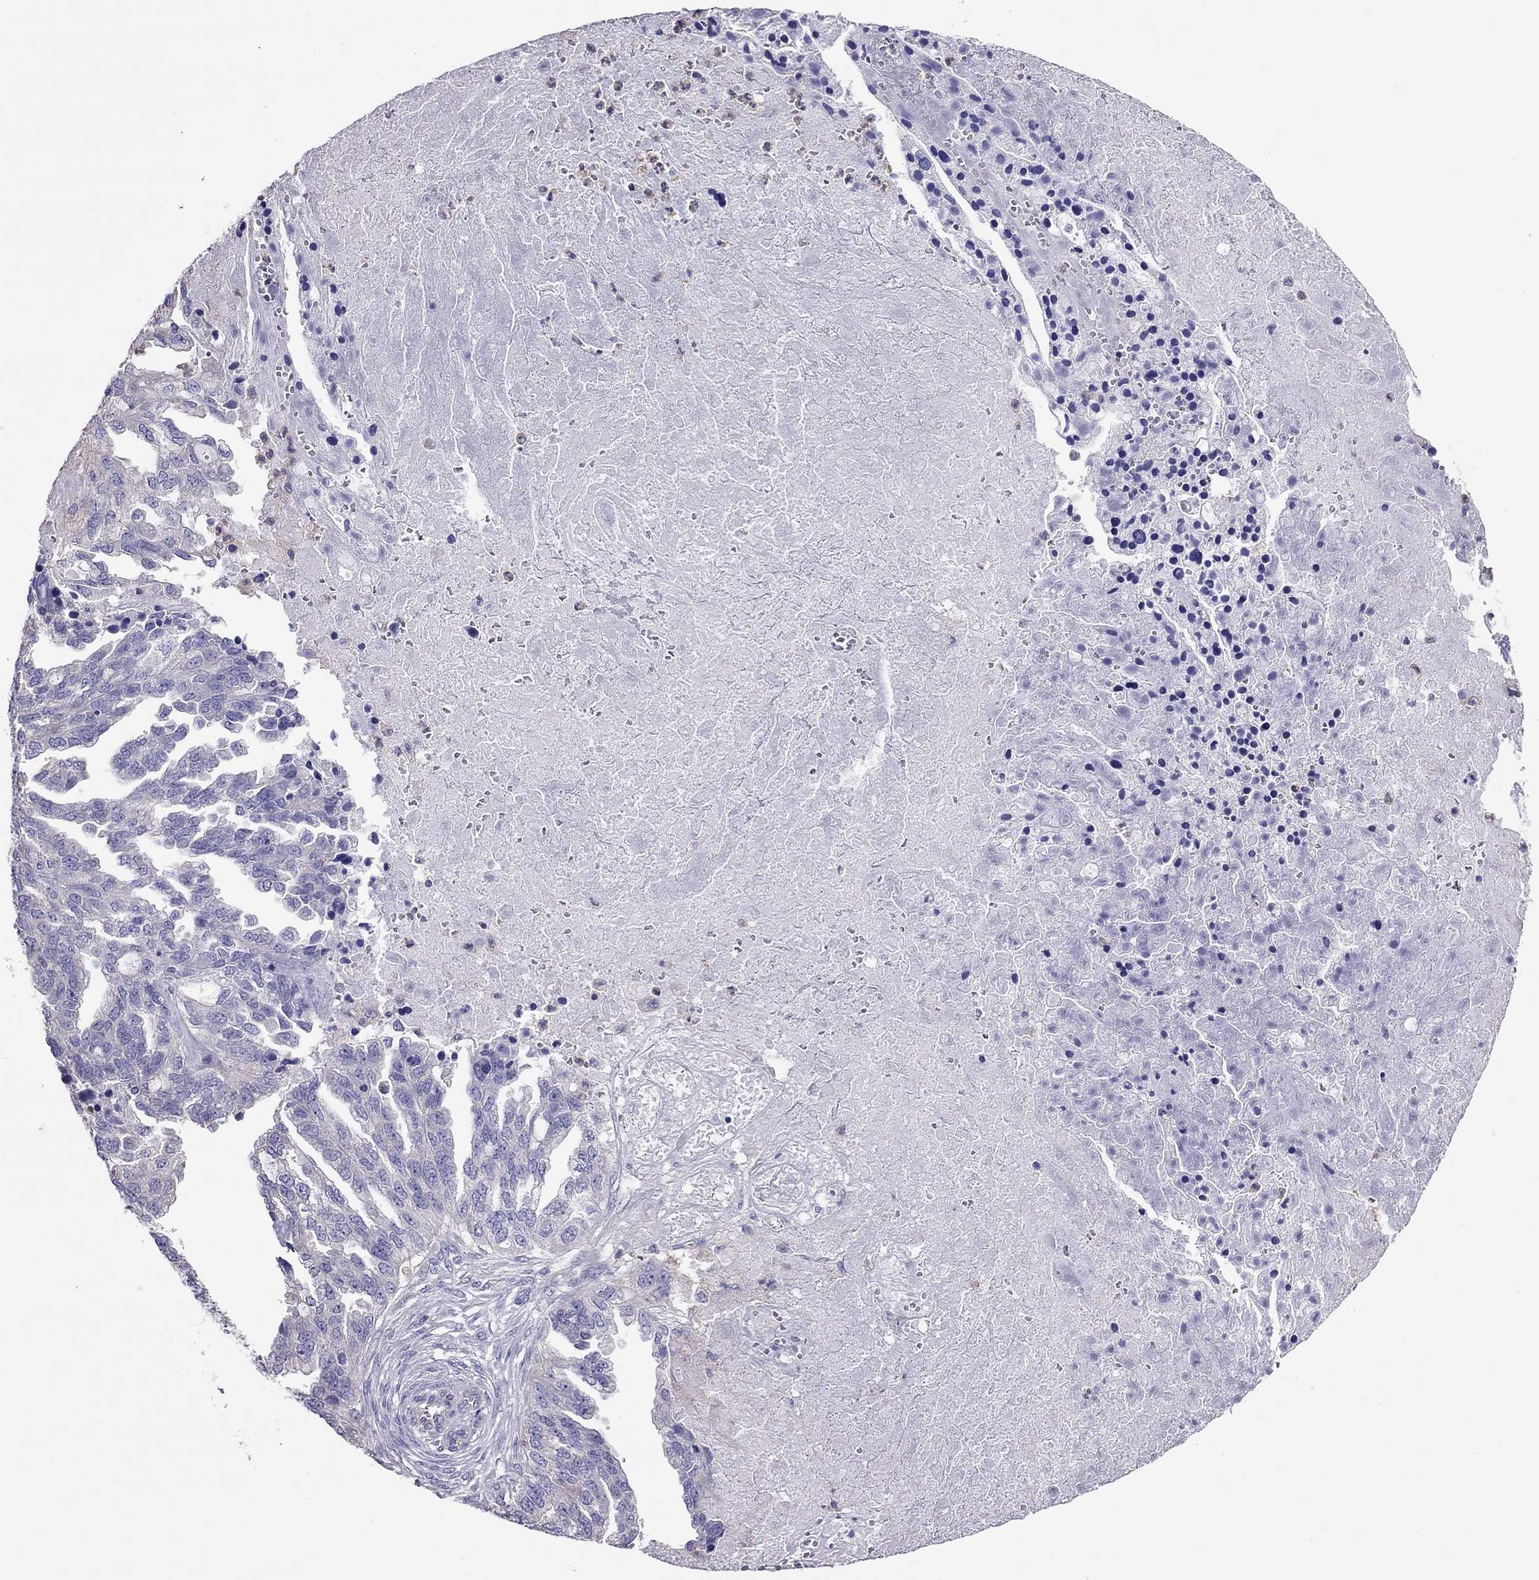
{"staining": {"intensity": "negative", "quantity": "none", "location": "none"}, "tissue": "ovarian cancer", "cell_type": "Tumor cells", "image_type": "cancer", "snomed": [{"axis": "morphology", "description": "Cystadenocarcinoma, serous, NOS"}, {"axis": "topography", "description": "Ovary"}], "caption": "The micrograph demonstrates no significant staining in tumor cells of ovarian cancer.", "gene": "TEX22", "patient": {"sex": "female", "age": 51}}